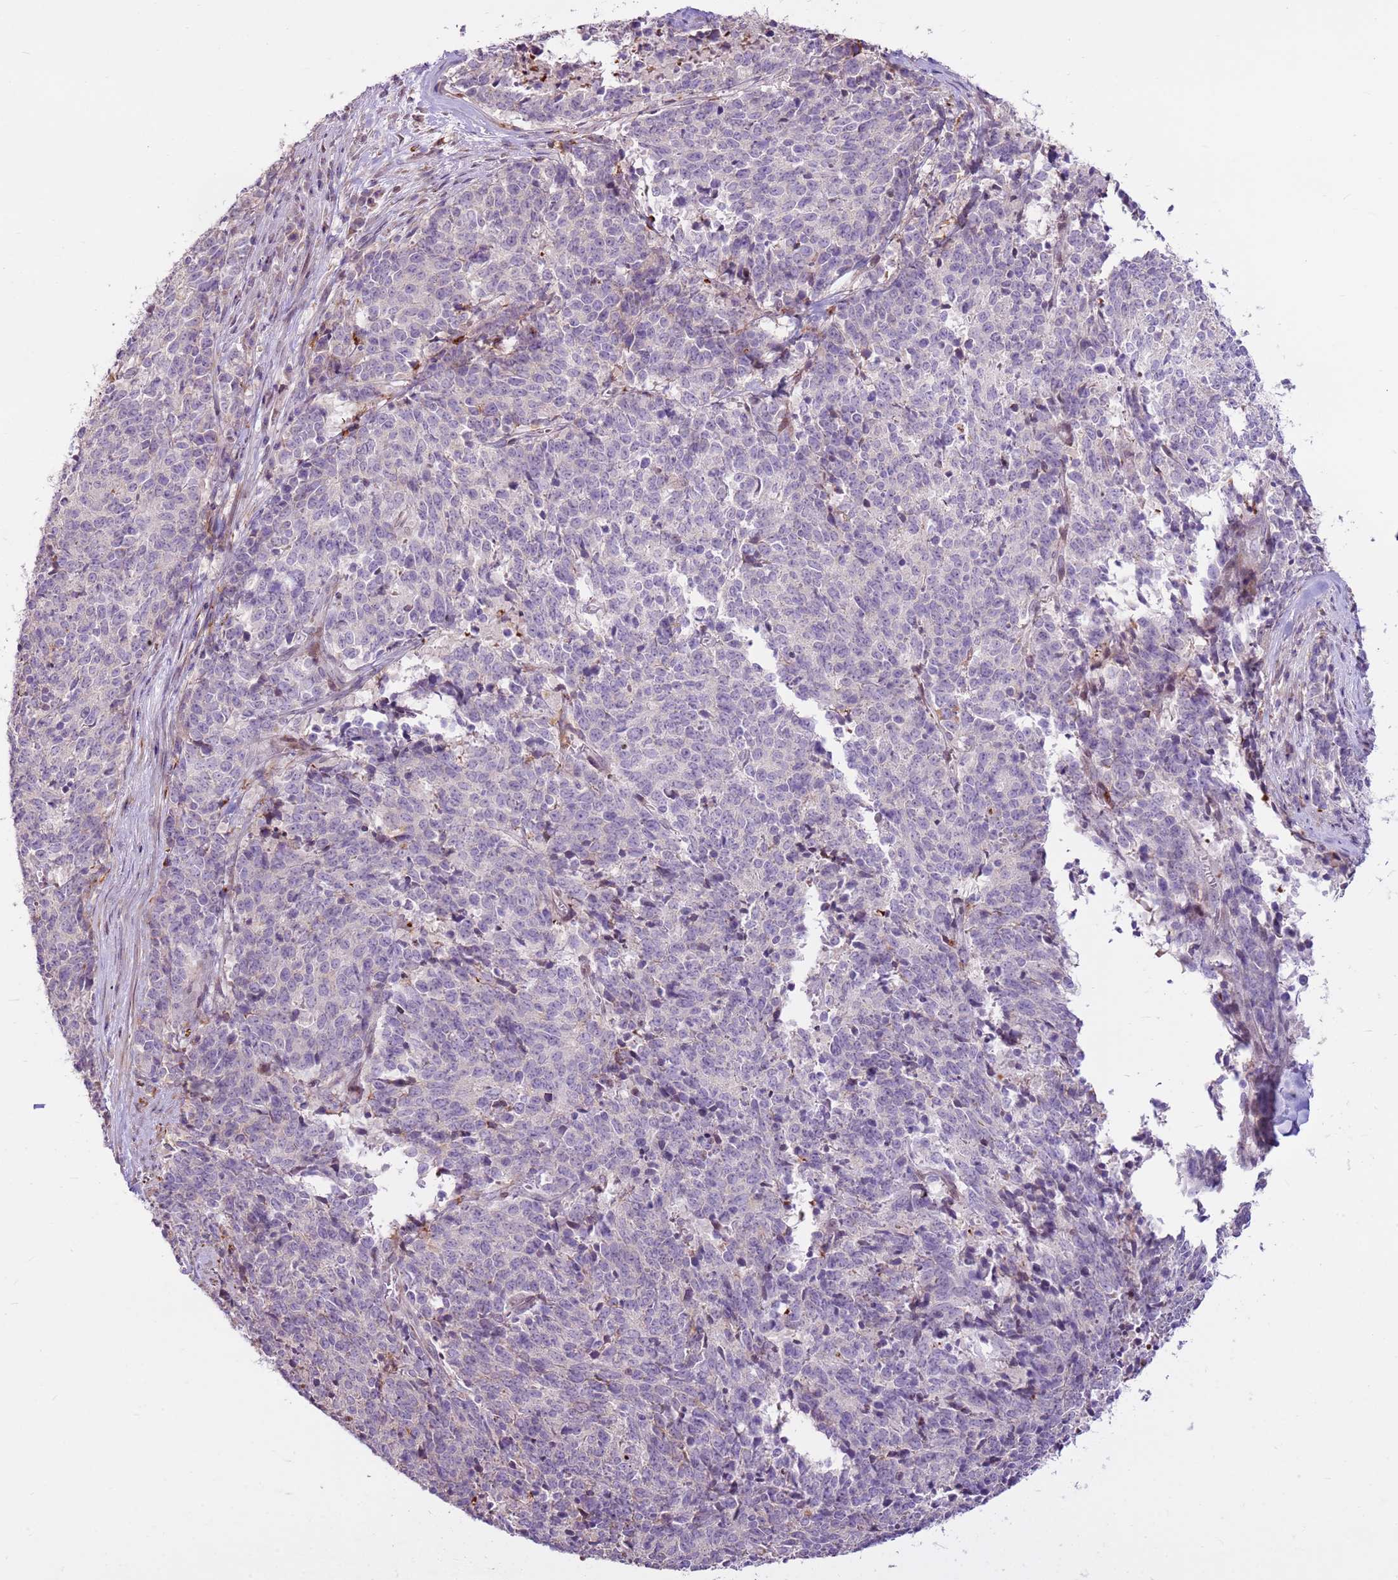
{"staining": {"intensity": "negative", "quantity": "none", "location": "none"}, "tissue": "cervical cancer", "cell_type": "Tumor cells", "image_type": "cancer", "snomed": [{"axis": "morphology", "description": "Squamous cell carcinoma, NOS"}, {"axis": "topography", "description": "Cervix"}], "caption": "Immunohistochemistry of human cervical cancer (squamous cell carcinoma) demonstrates no expression in tumor cells.", "gene": "LGI4", "patient": {"sex": "female", "age": 29}}